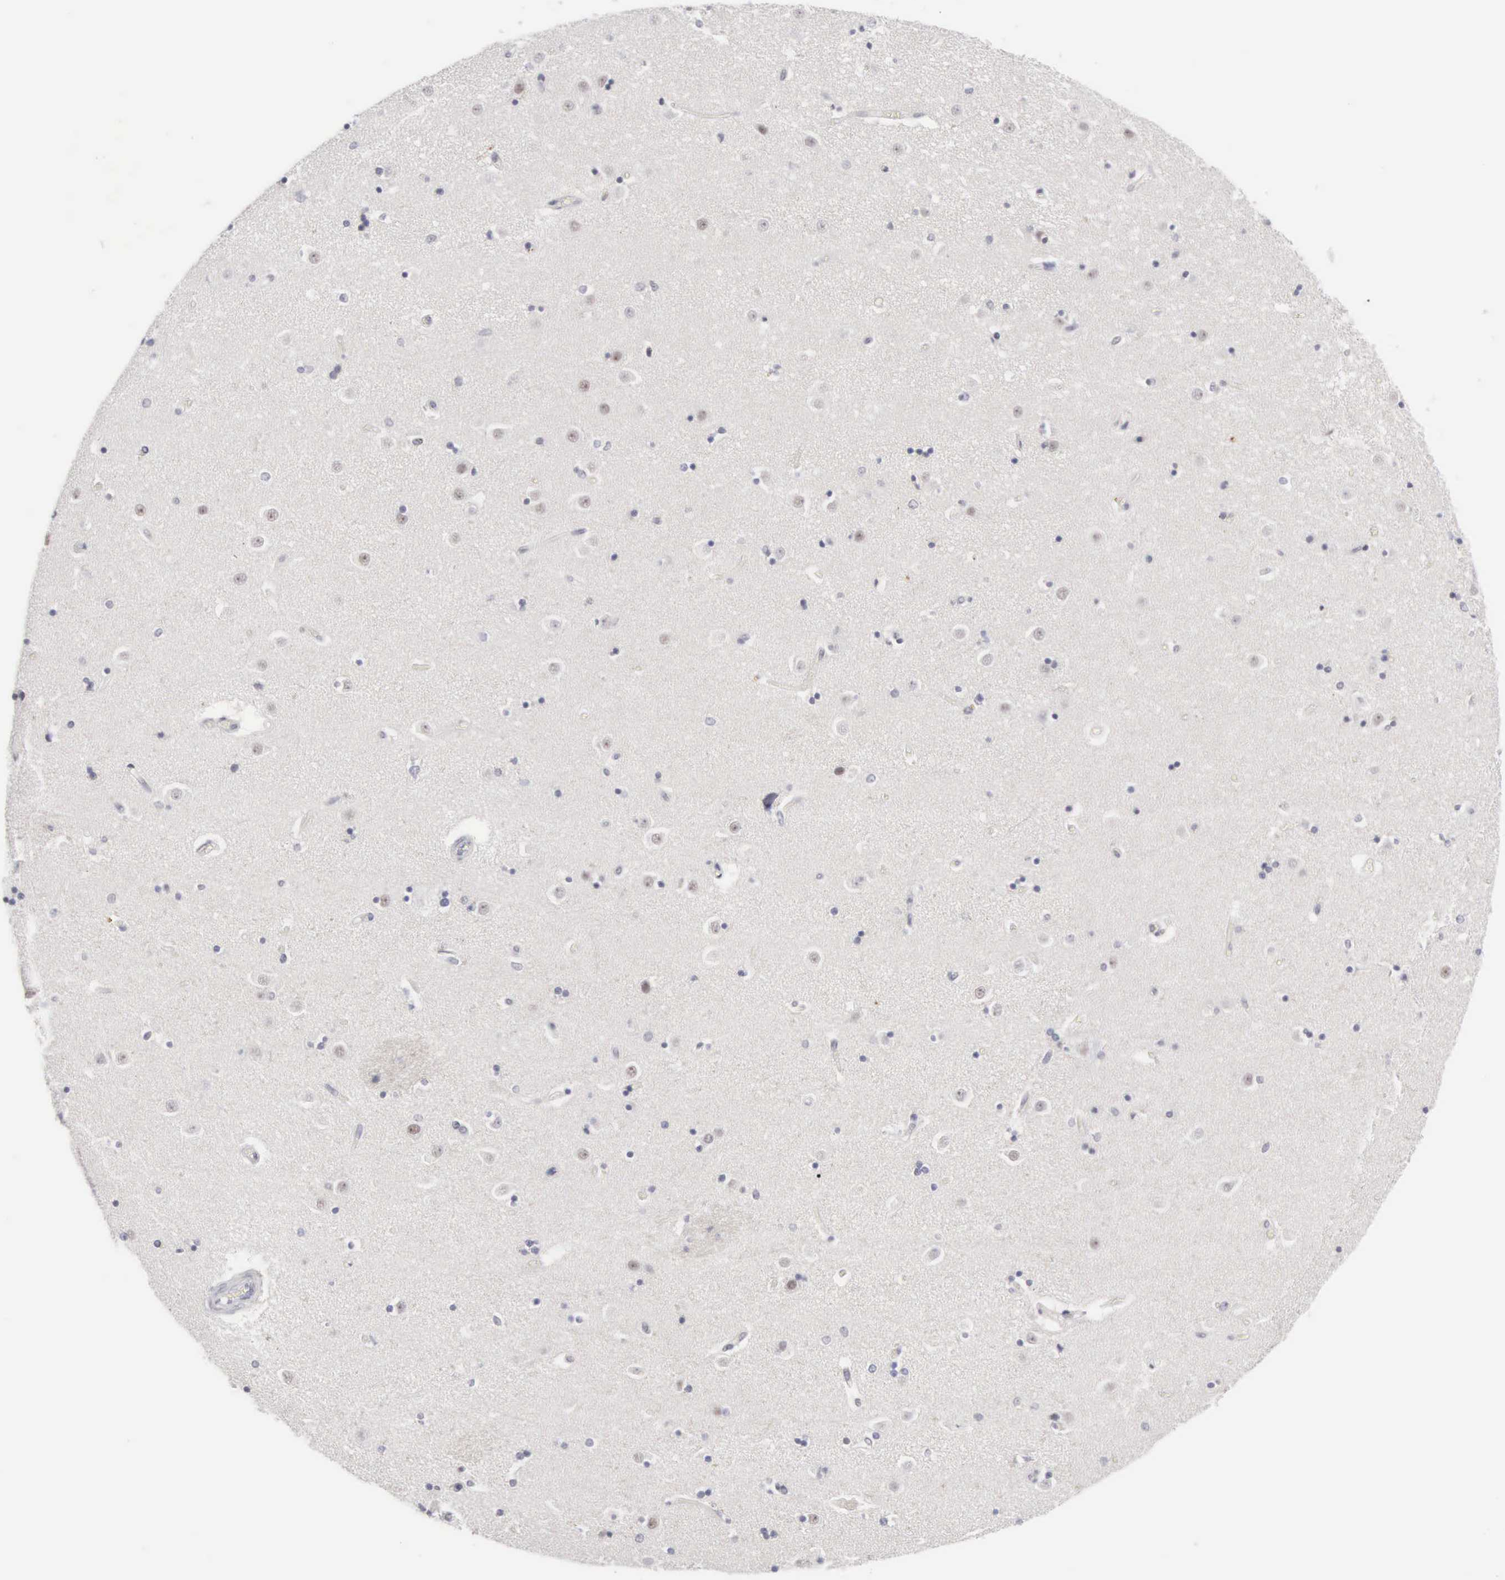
{"staining": {"intensity": "negative", "quantity": "none", "location": "none"}, "tissue": "caudate", "cell_type": "Glial cells", "image_type": "normal", "snomed": [{"axis": "morphology", "description": "Normal tissue, NOS"}, {"axis": "topography", "description": "Lateral ventricle wall"}], "caption": "Protein analysis of normal caudate demonstrates no significant positivity in glial cells. (Brightfield microscopy of DAB (3,3'-diaminobenzidine) immunohistochemistry at high magnification).", "gene": "MNAT1", "patient": {"sex": "female", "age": 54}}